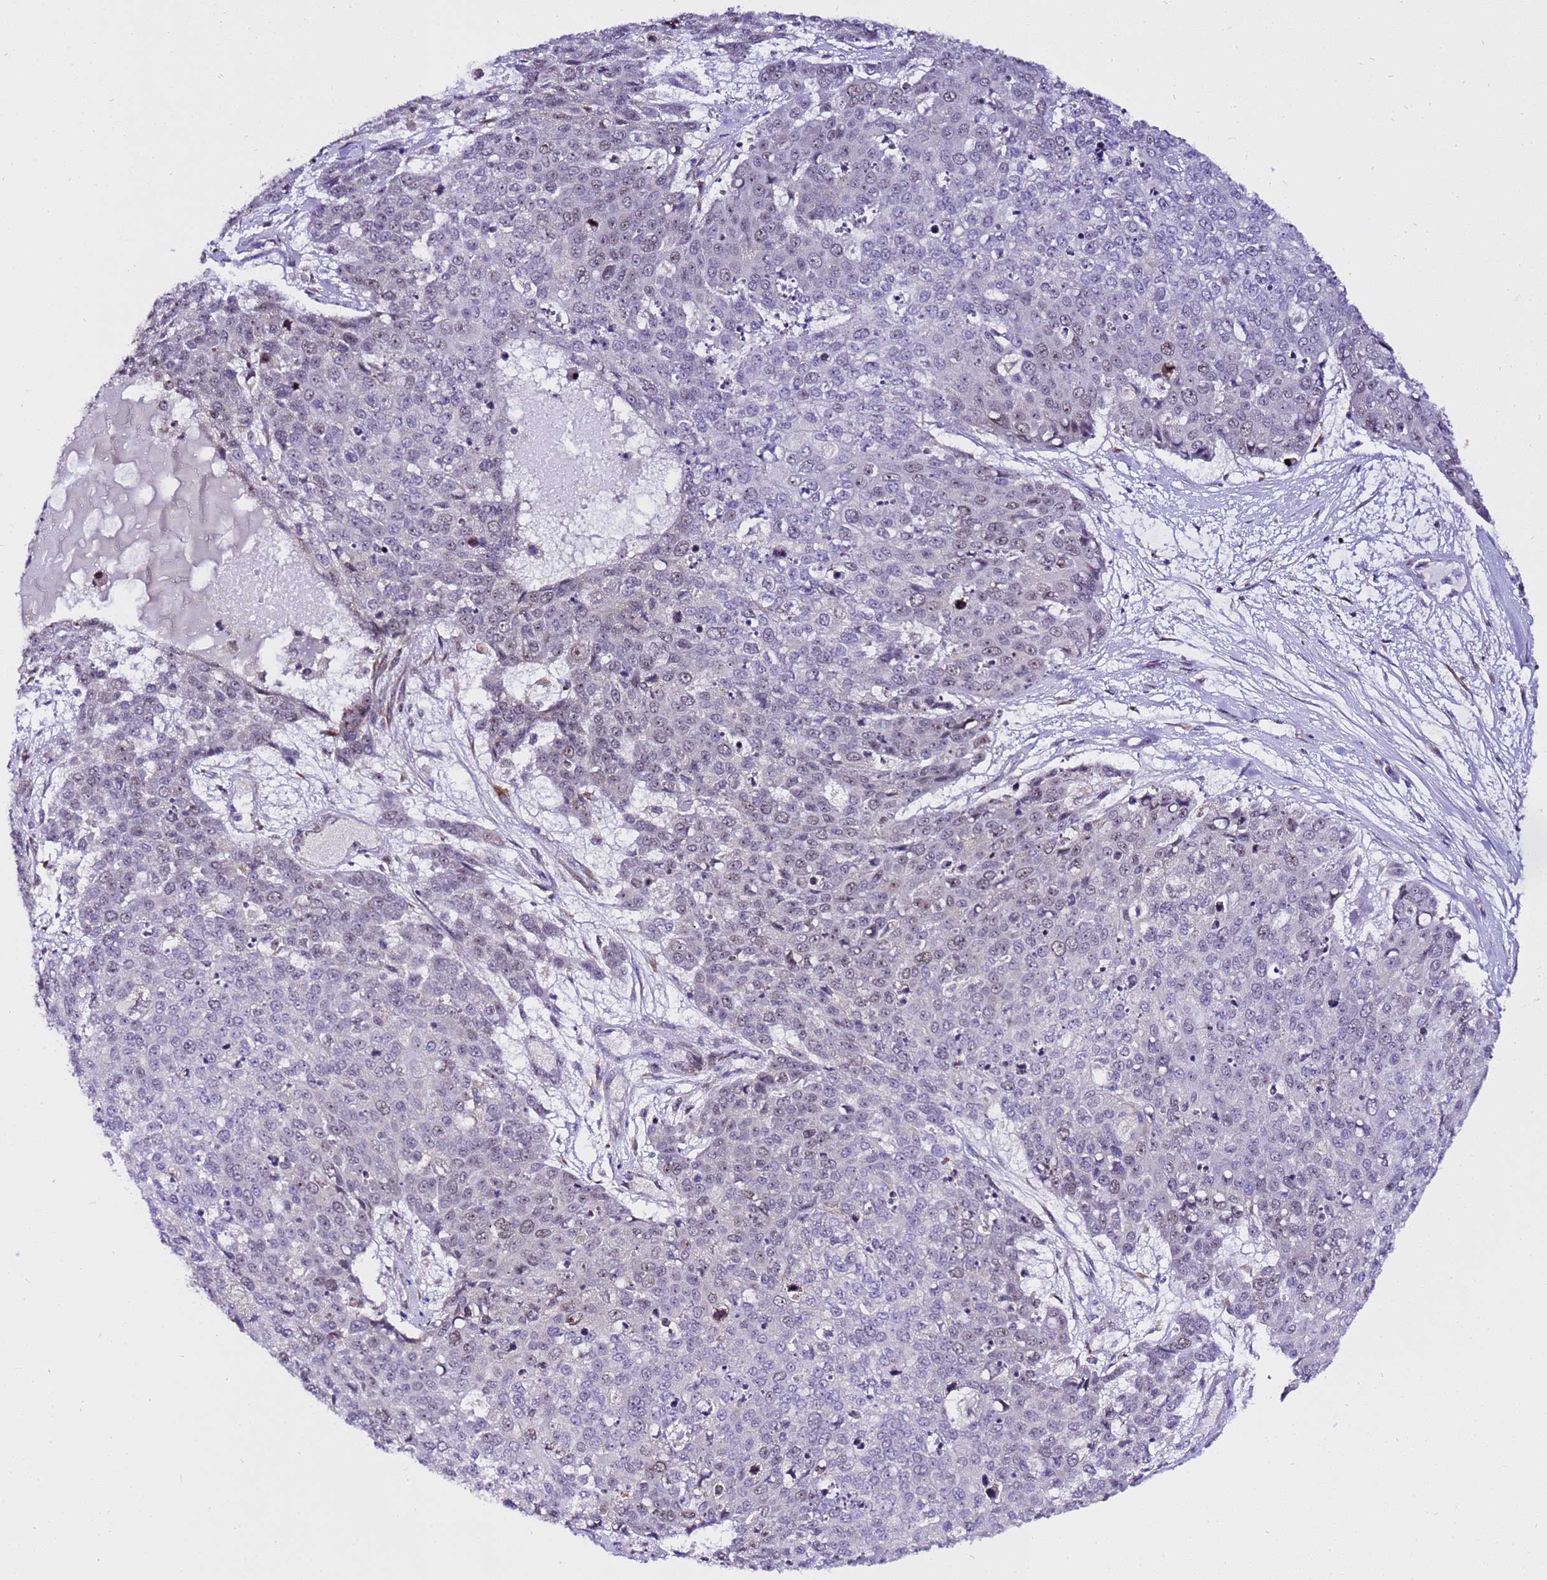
{"staining": {"intensity": "negative", "quantity": "none", "location": "none"}, "tissue": "skin cancer", "cell_type": "Tumor cells", "image_type": "cancer", "snomed": [{"axis": "morphology", "description": "Squamous cell carcinoma, NOS"}, {"axis": "topography", "description": "Skin"}], "caption": "High power microscopy histopathology image of an immunohistochemistry (IHC) histopathology image of skin cancer (squamous cell carcinoma), revealing no significant positivity in tumor cells.", "gene": "SLX4IP", "patient": {"sex": "male", "age": 71}}